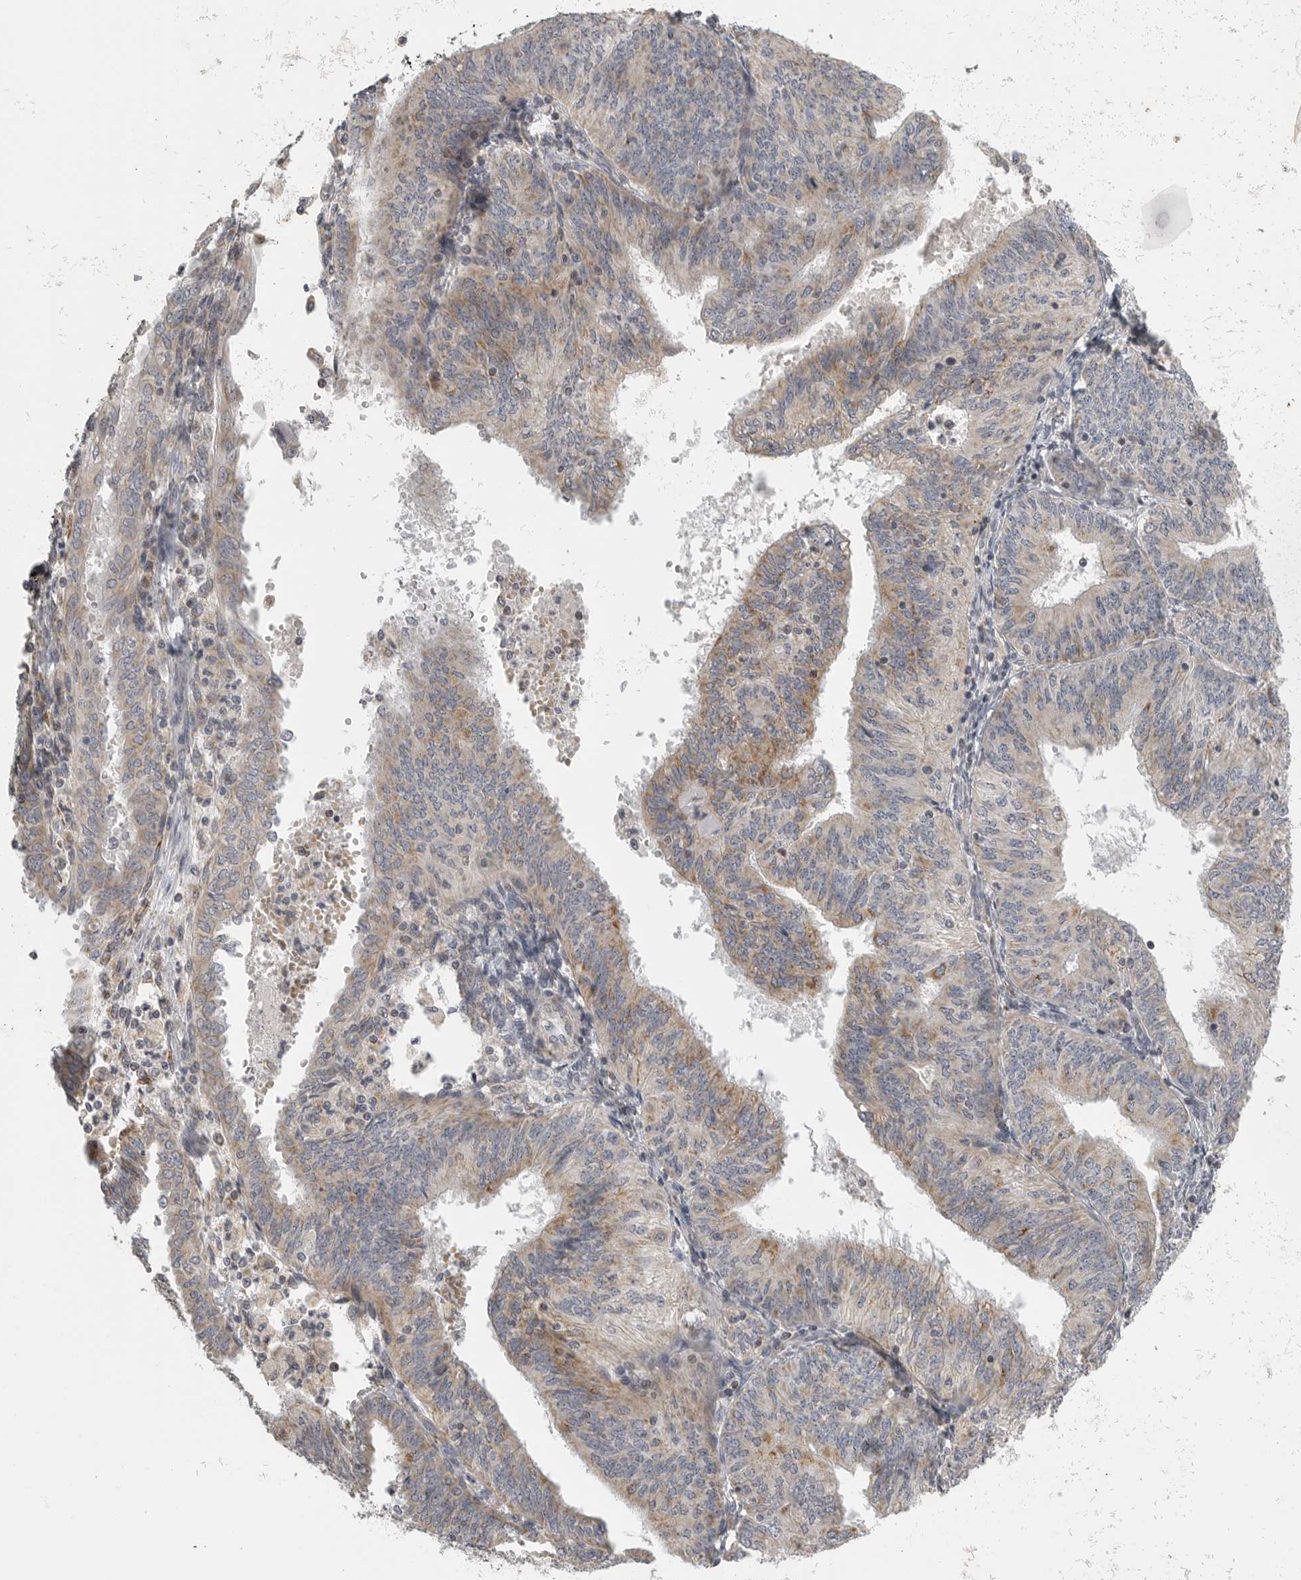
{"staining": {"intensity": "moderate", "quantity": "25%-75%", "location": "cytoplasmic/membranous"}, "tissue": "endometrial cancer", "cell_type": "Tumor cells", "image_type": "cancer", "snomed": [{"axis": "morphology", "description": "Adenocarcinoma, NOS"}, {"axis": "topography", "description": "Endometrium"}], "caption": "Protein staining displays moderate cytoplasmic/membranous expression in approximately 25%-75% of tumor cells in adenocarcinoma (endometrial).", "gene": "RXFP3", "patient": {"sex": "female", "age": 58}}